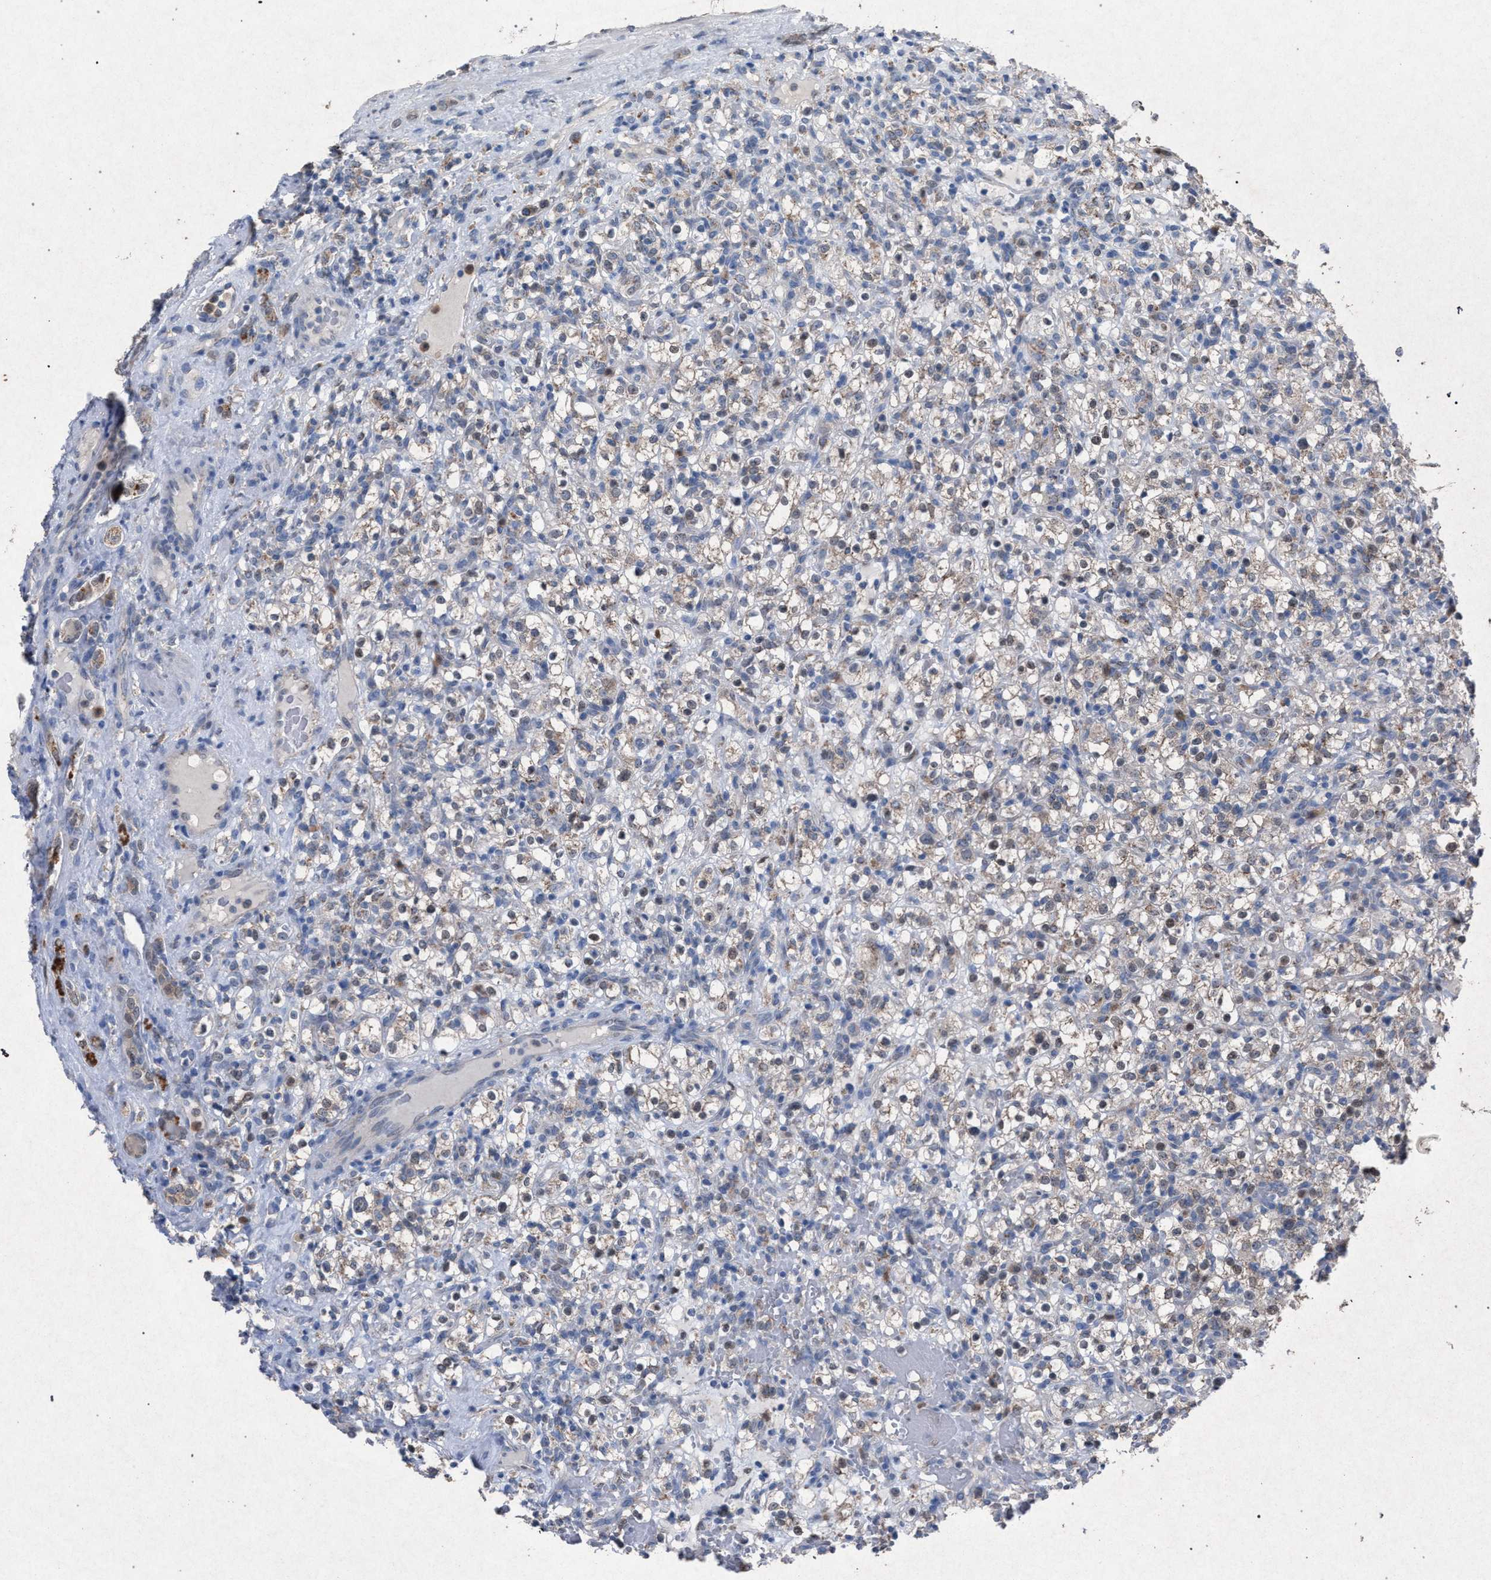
{"staining": {"intensity": "weak", "quantity": ">75%", "location": "cytoplasmic/membranous"}, "tissue": "renal cancer", "cell_type": "Tumor cells", "image_type": "cancer", "snomed": [{"axis": "morphology", "description": "Normal tissue, NOS"}, {"axis": "morphology", "description": "Adenocarcinoma, NOS"}, {"axis": "topography", "description": "Kidney"}], "caption": "An immunohistochemistry (IHC) image of tumor tissue is shown. Protein staining in brown highlights weak cytoplasmic/membranous positivity in adenocarcinoma (renal) within tumor cells.", "gene": "HSD17B4", "patient": {"sex": "female", "age": 72}}